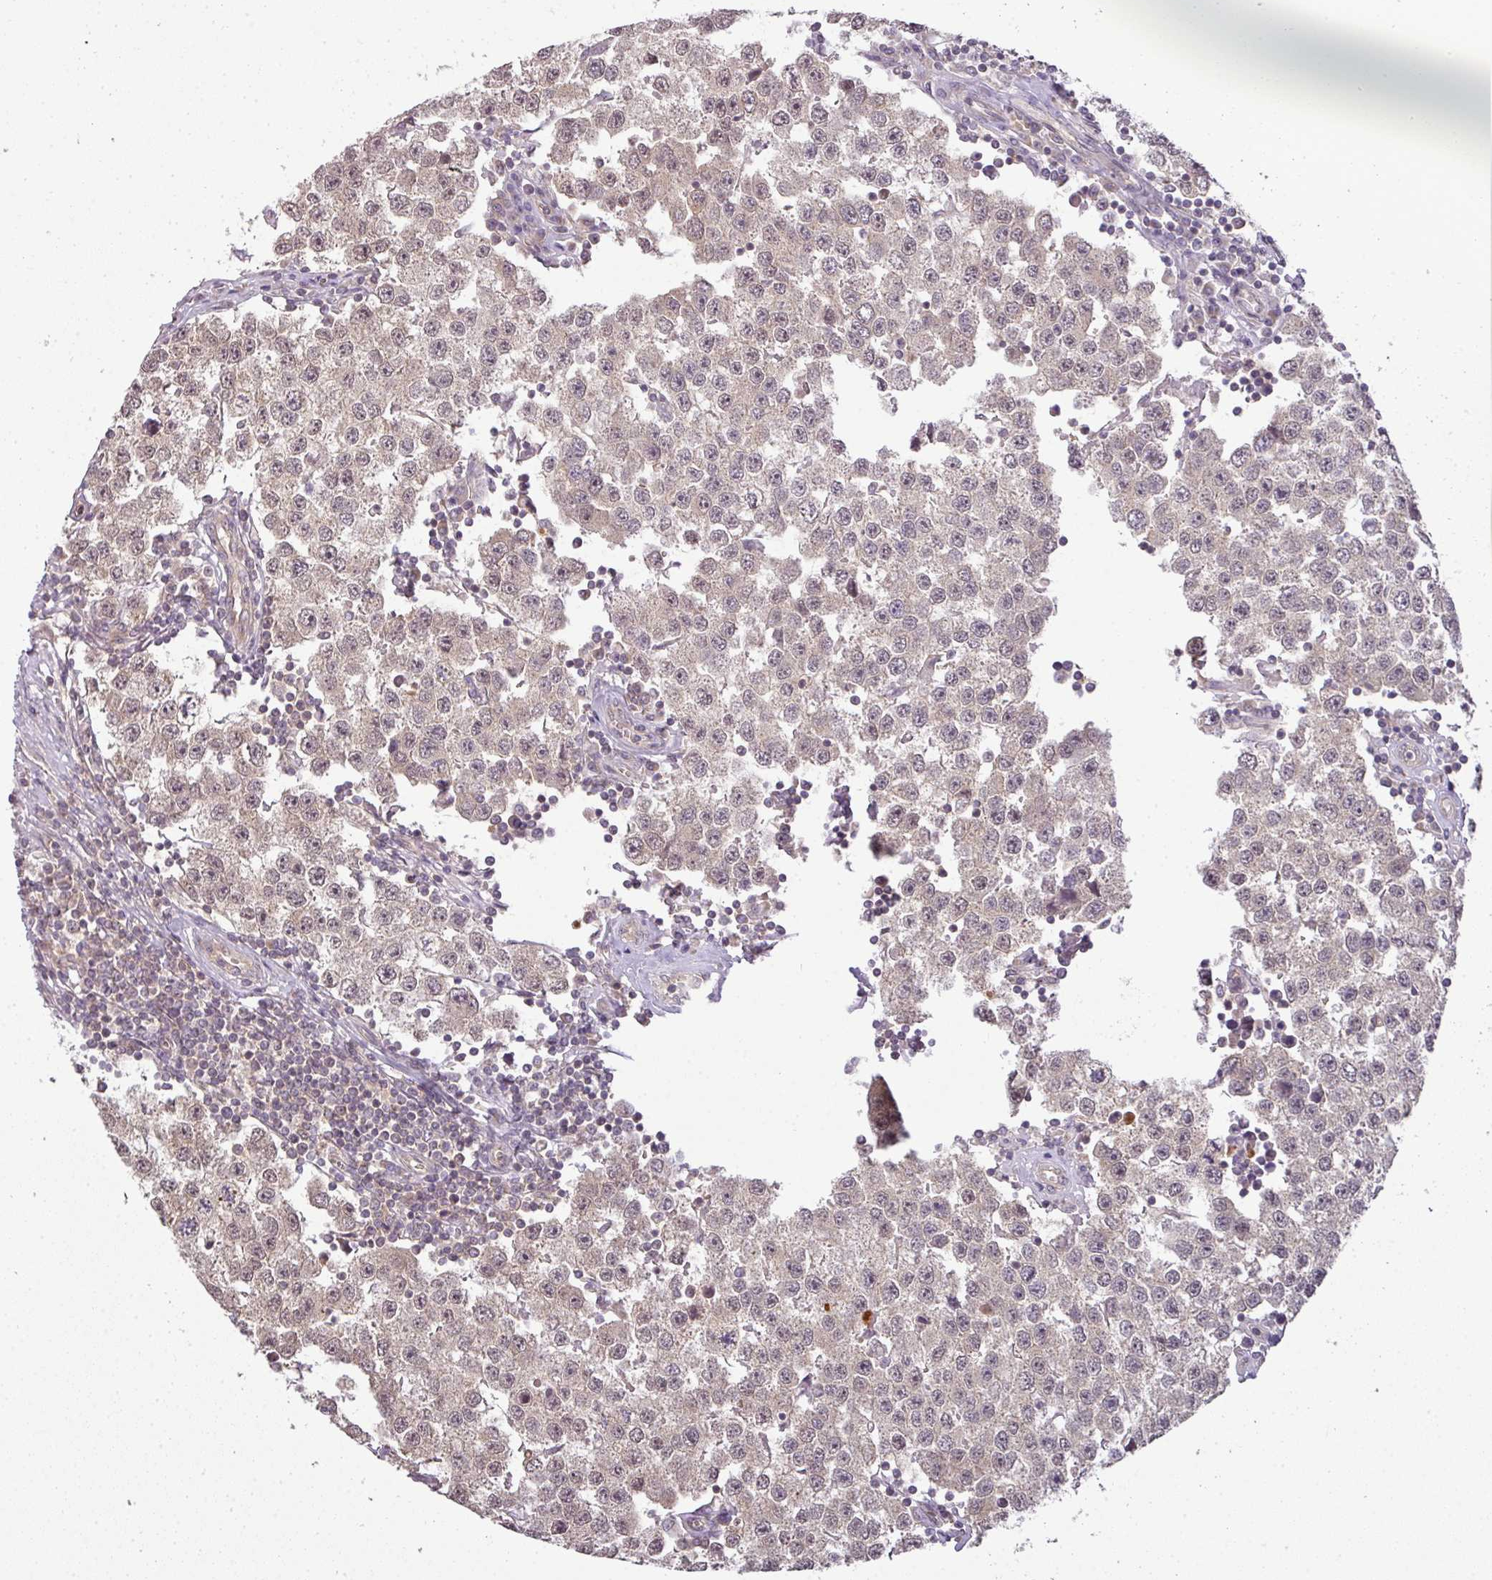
{"staining": {"intensity": "weak", "quantity": "<25%", "location": "cytoplasmic/membranous"}, "tissue": "testis cancer", "cell_type": "Tumor cells", "image_type": "cancer", "snomed": [{"axis": "morphology", "description": "Seminoma, NOS"}, {"axis": "topography", "description": "Testis"}], "caption": "Seminoma (testis) was stained to show a protein in brown. There is no significant expression in tumor cells.", "gene": "TCL1B", "patient": {"sex": "male", "age": 34}}